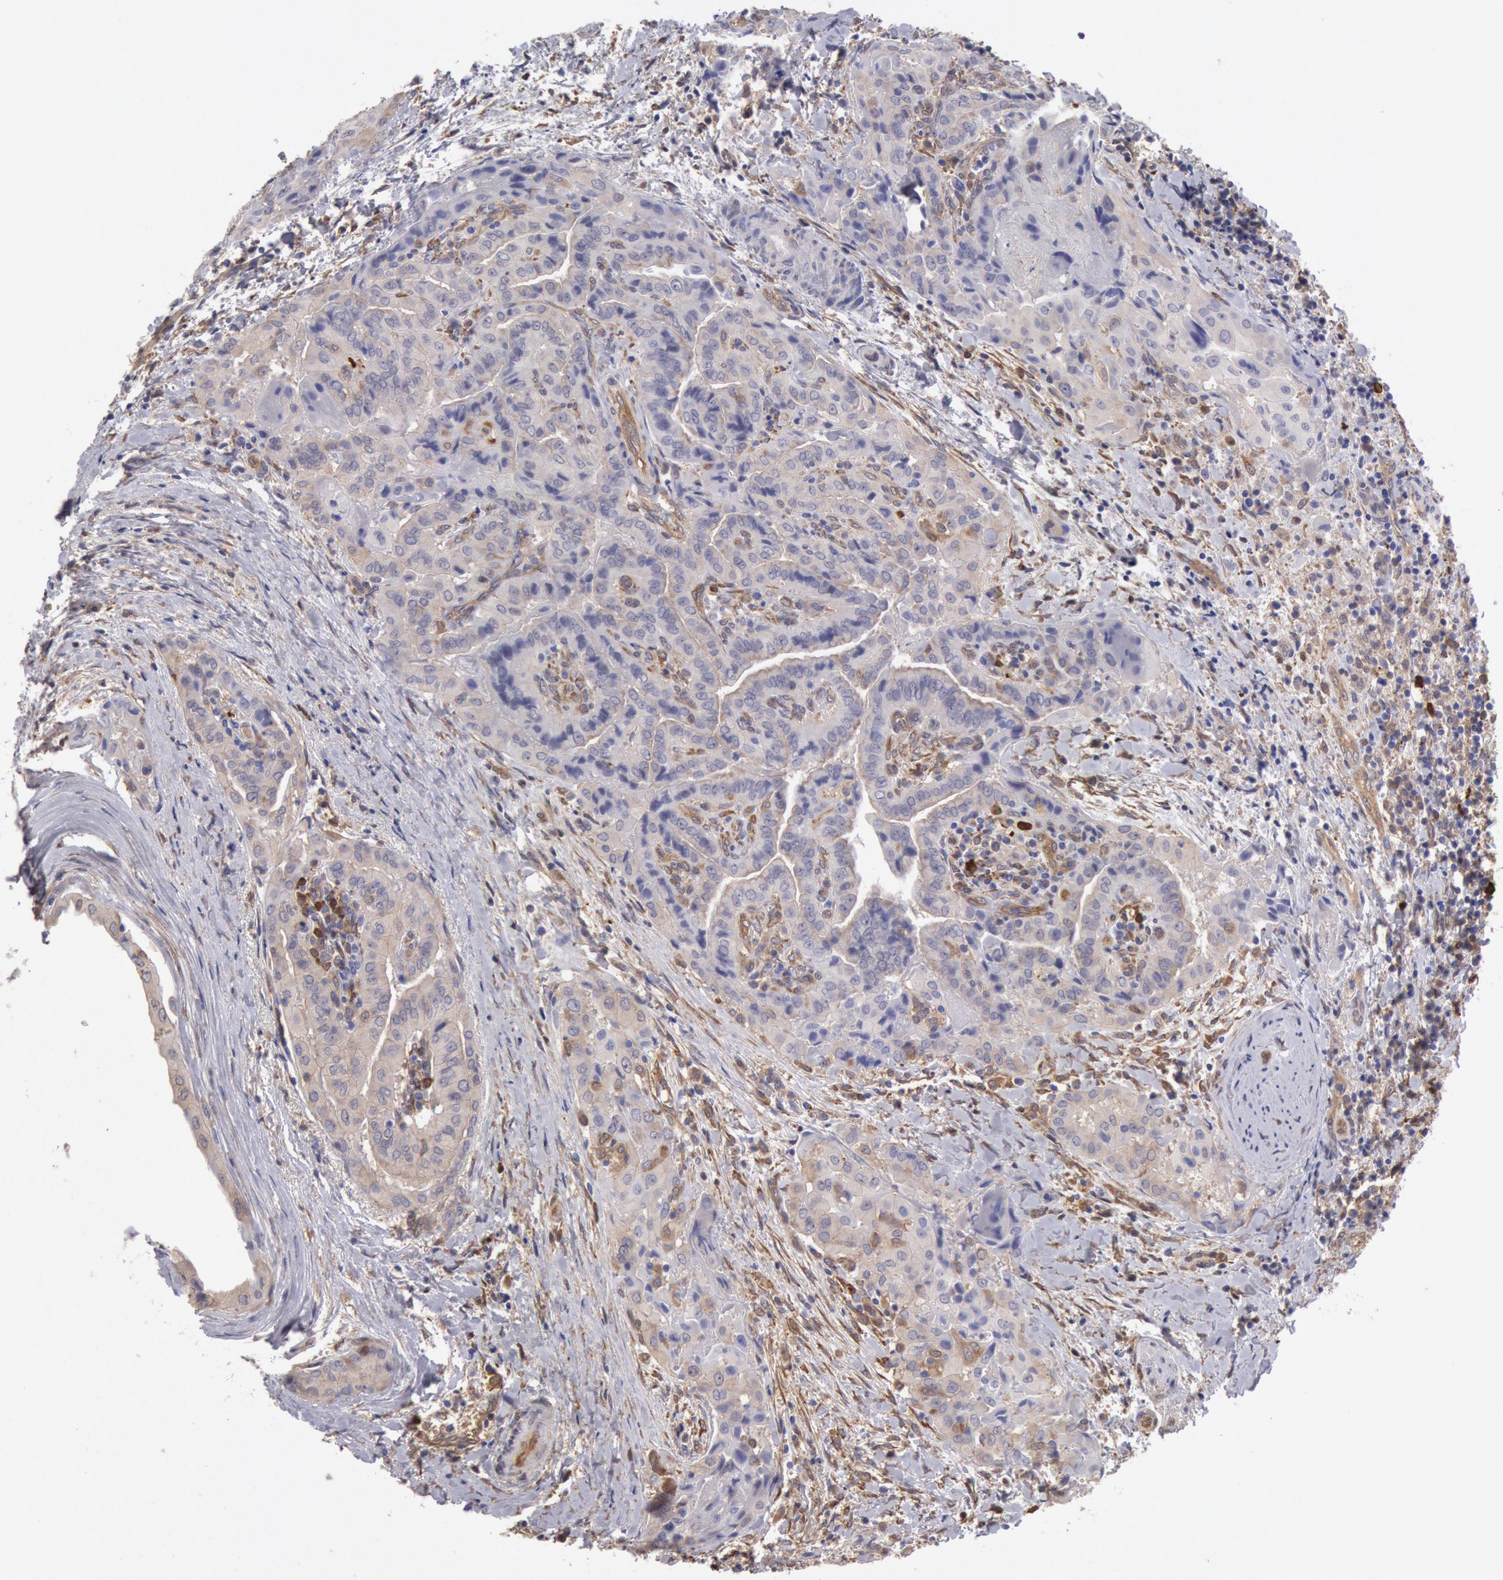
{"staining": {"intensity": "weak", "quantity": "<25%", "location": "cytoplasmic/membranous"}, "tissue": "thyroid cancer", "cell_type": "Tumor cells", "image_type": "cancer", "snomed": [{"axis": "morphology", "description": "Papillary adenocarcinoma, NOS"}, {"axis": "topography", "description": "Thyroid gland"}], "caption": "There is no significant positivity in tumor cells of thyroid cancer.", "gene": "CCDC50", "patient": {"sex": "female", "age": 71}}